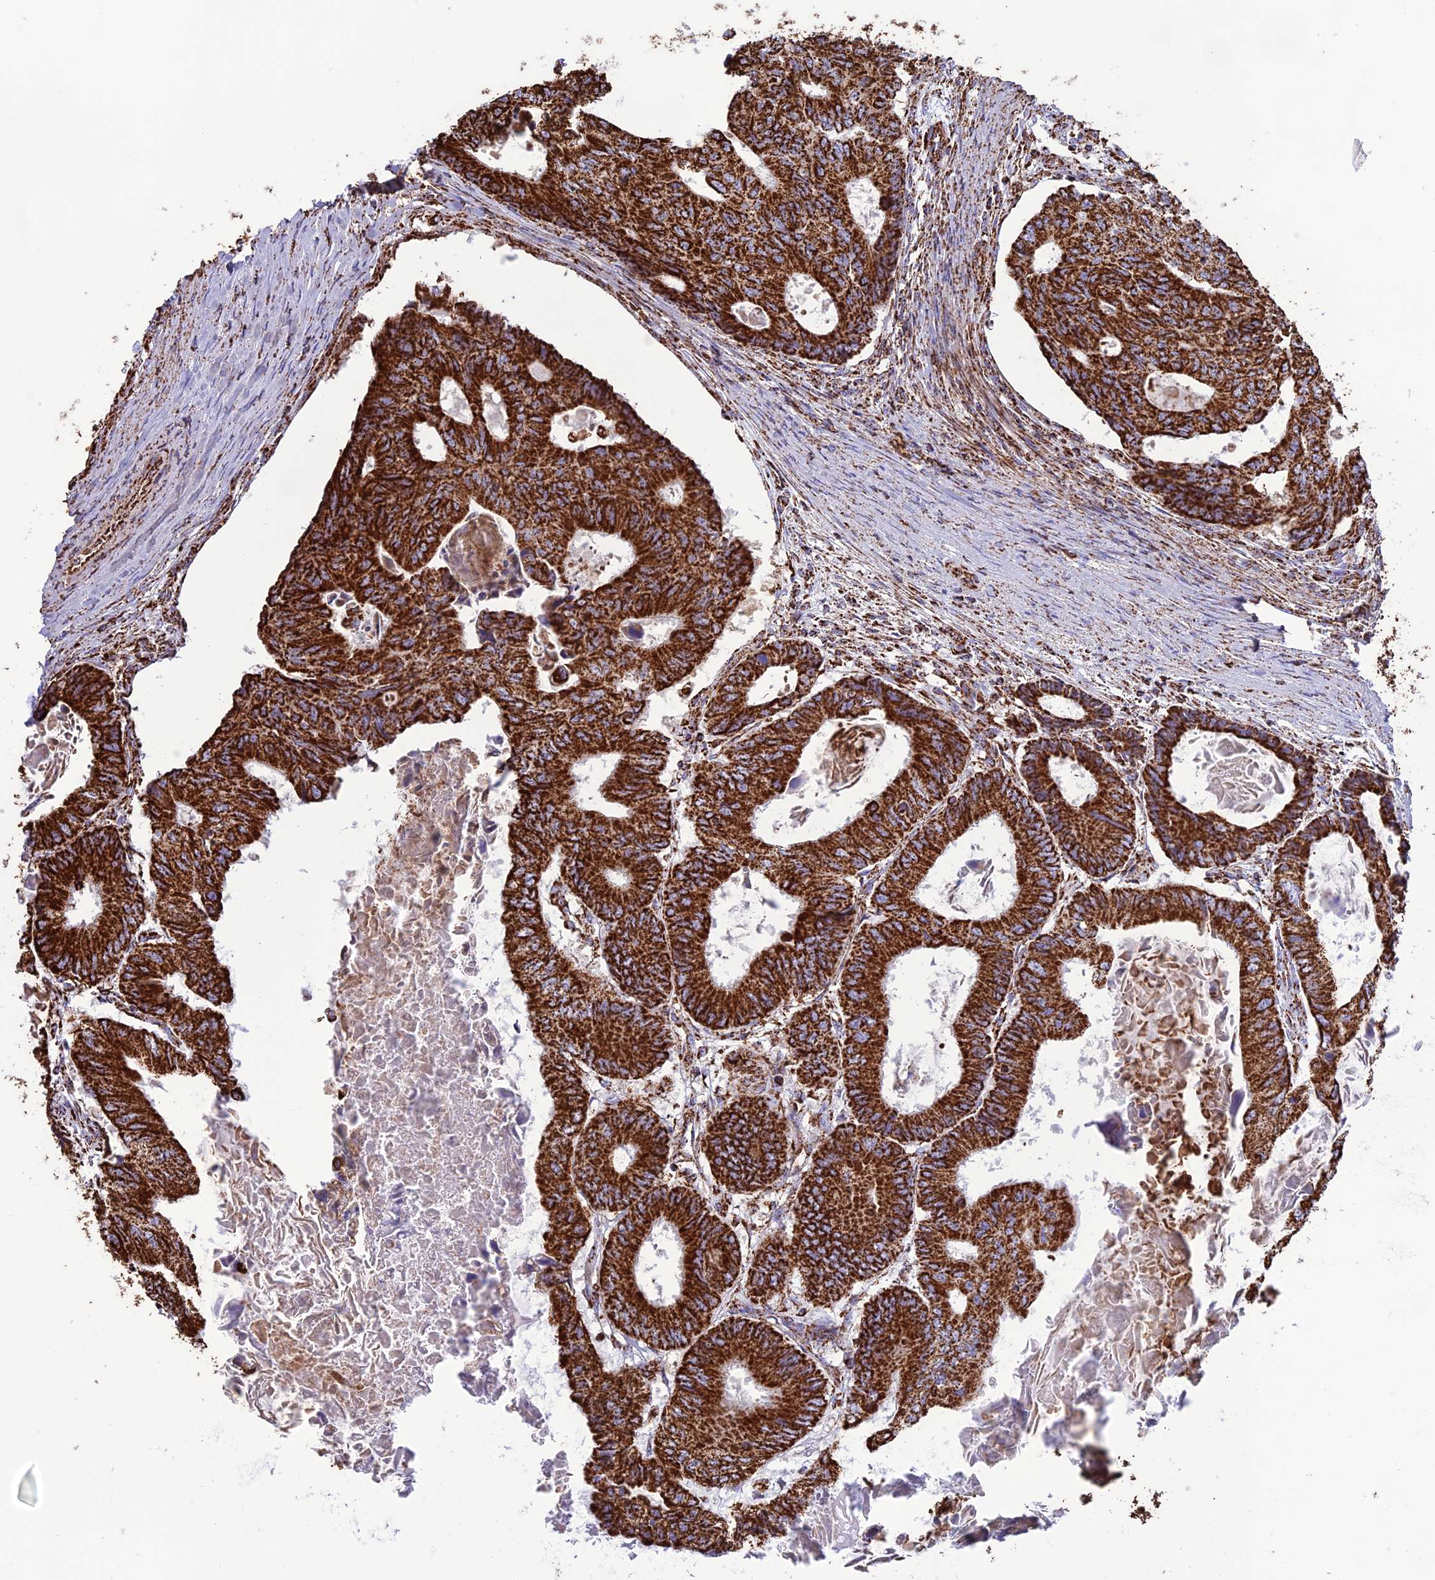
{"staining": {"intensity": "strong", "quantity": ">75%", "location": "cytoplasmic/membranous"}, "tissue": "colorectal cancer", "cell_type": "Tumor cells", "image_type": "cancer", "snomed": [{"axis": "morphology", "description": "Adenocarcinoma, NOS"}, {"axis": "topography", "description": "Colon"}], "caption": "A high-resolution image shows immunohistochemistry staining of colorectal cancer, which displays strong cytoplasmic/membranous staining in approximately >75% of tumor cells.", "gene": "NDUFAF1", "patient": {"sex": "male", "age": 85}}